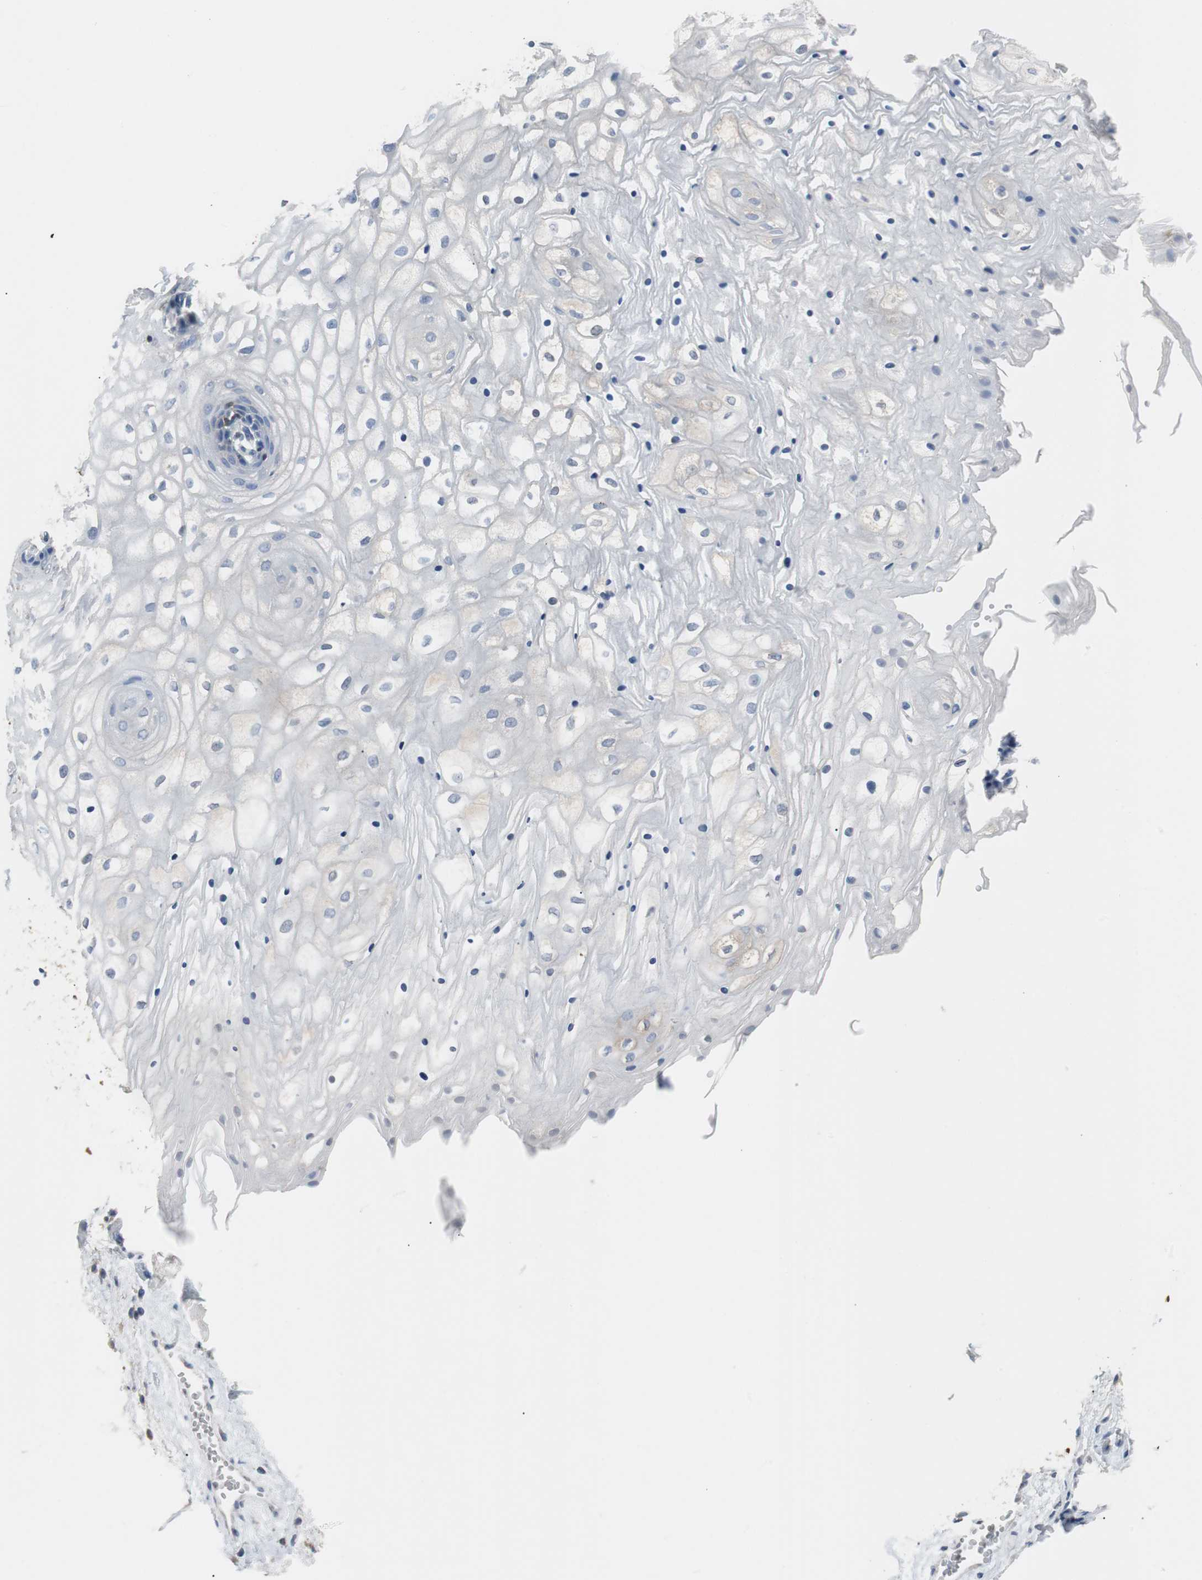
{"staining": {"intensity": "negative", "quantity": "none", "location": "none"}, "tissue": "vagina", "cell_type": "Squamous epithelial cells", "image_type": "normal", "snomed": [{"axis": "morphology", "description": "Normal tissue, NOS"}, {"axis": "topography", "description": "Vagina"}], "caption": "Squamous epithelial cells show no significant staining in benign vagina. (Immunohistochemistry (ihc), brightfield microscopy, high magnification).", "gene": "TSC22D4", "patient": {"sex": "female", "age": 34}}